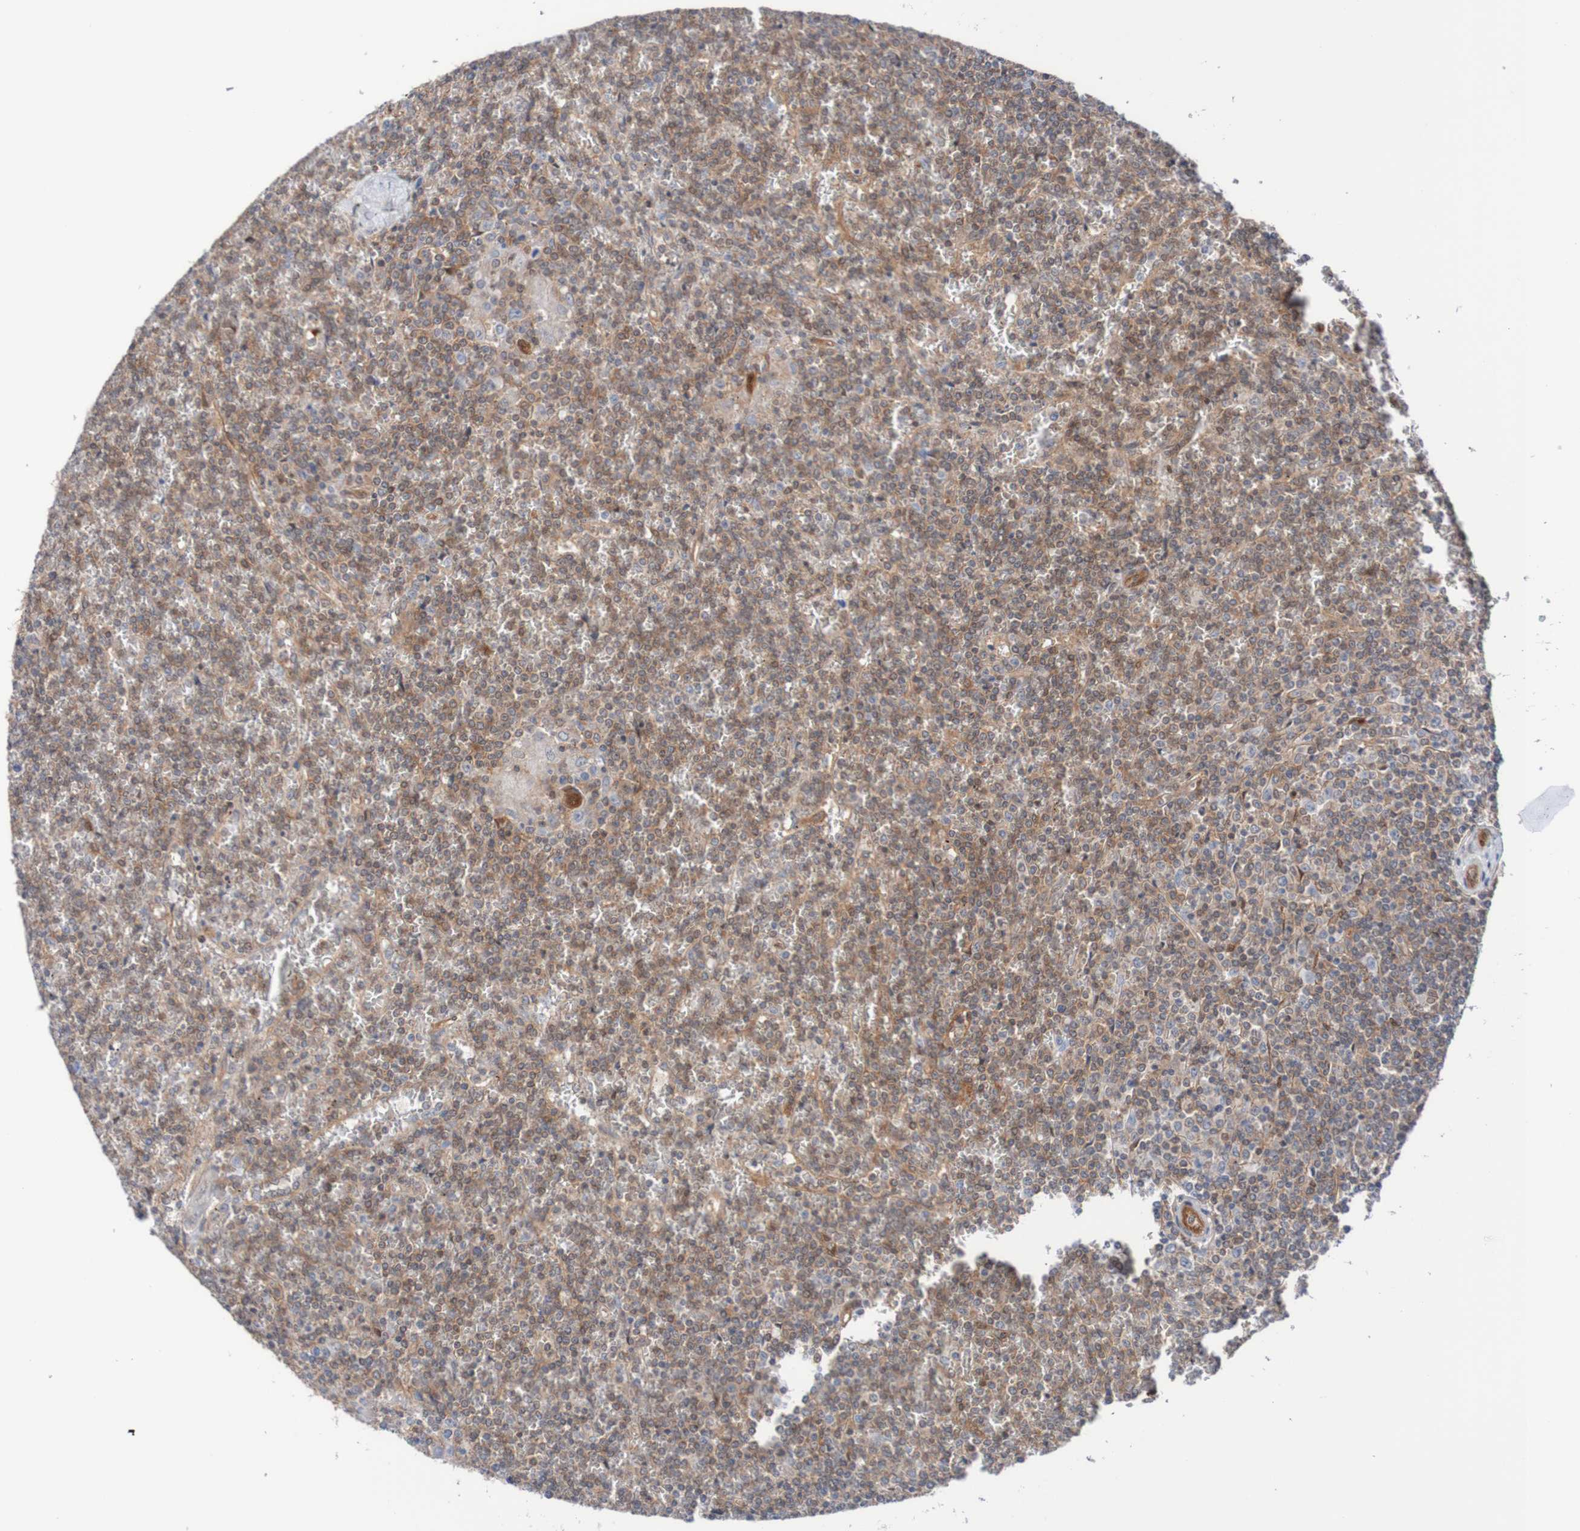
{"staining": {"intensity": "negative", "quantity": "none", "location": "none"}, "tissue": "lymphoma", "cell_type": "Tumor cells", "image_type": "cancer", "snomed": [{"axis": "morphology", "description": "Malignant lymphoma, non-Hodgkin's type, Low grade"}, {"axis": "topography", "description": "Spleen"}], "caption": "IHC image of human lymphoma stained for a protein (brown), which reveals no positivity in tumor cells.", "gene": "RIGI", "patient": {"sex": "female", "age": 19}}